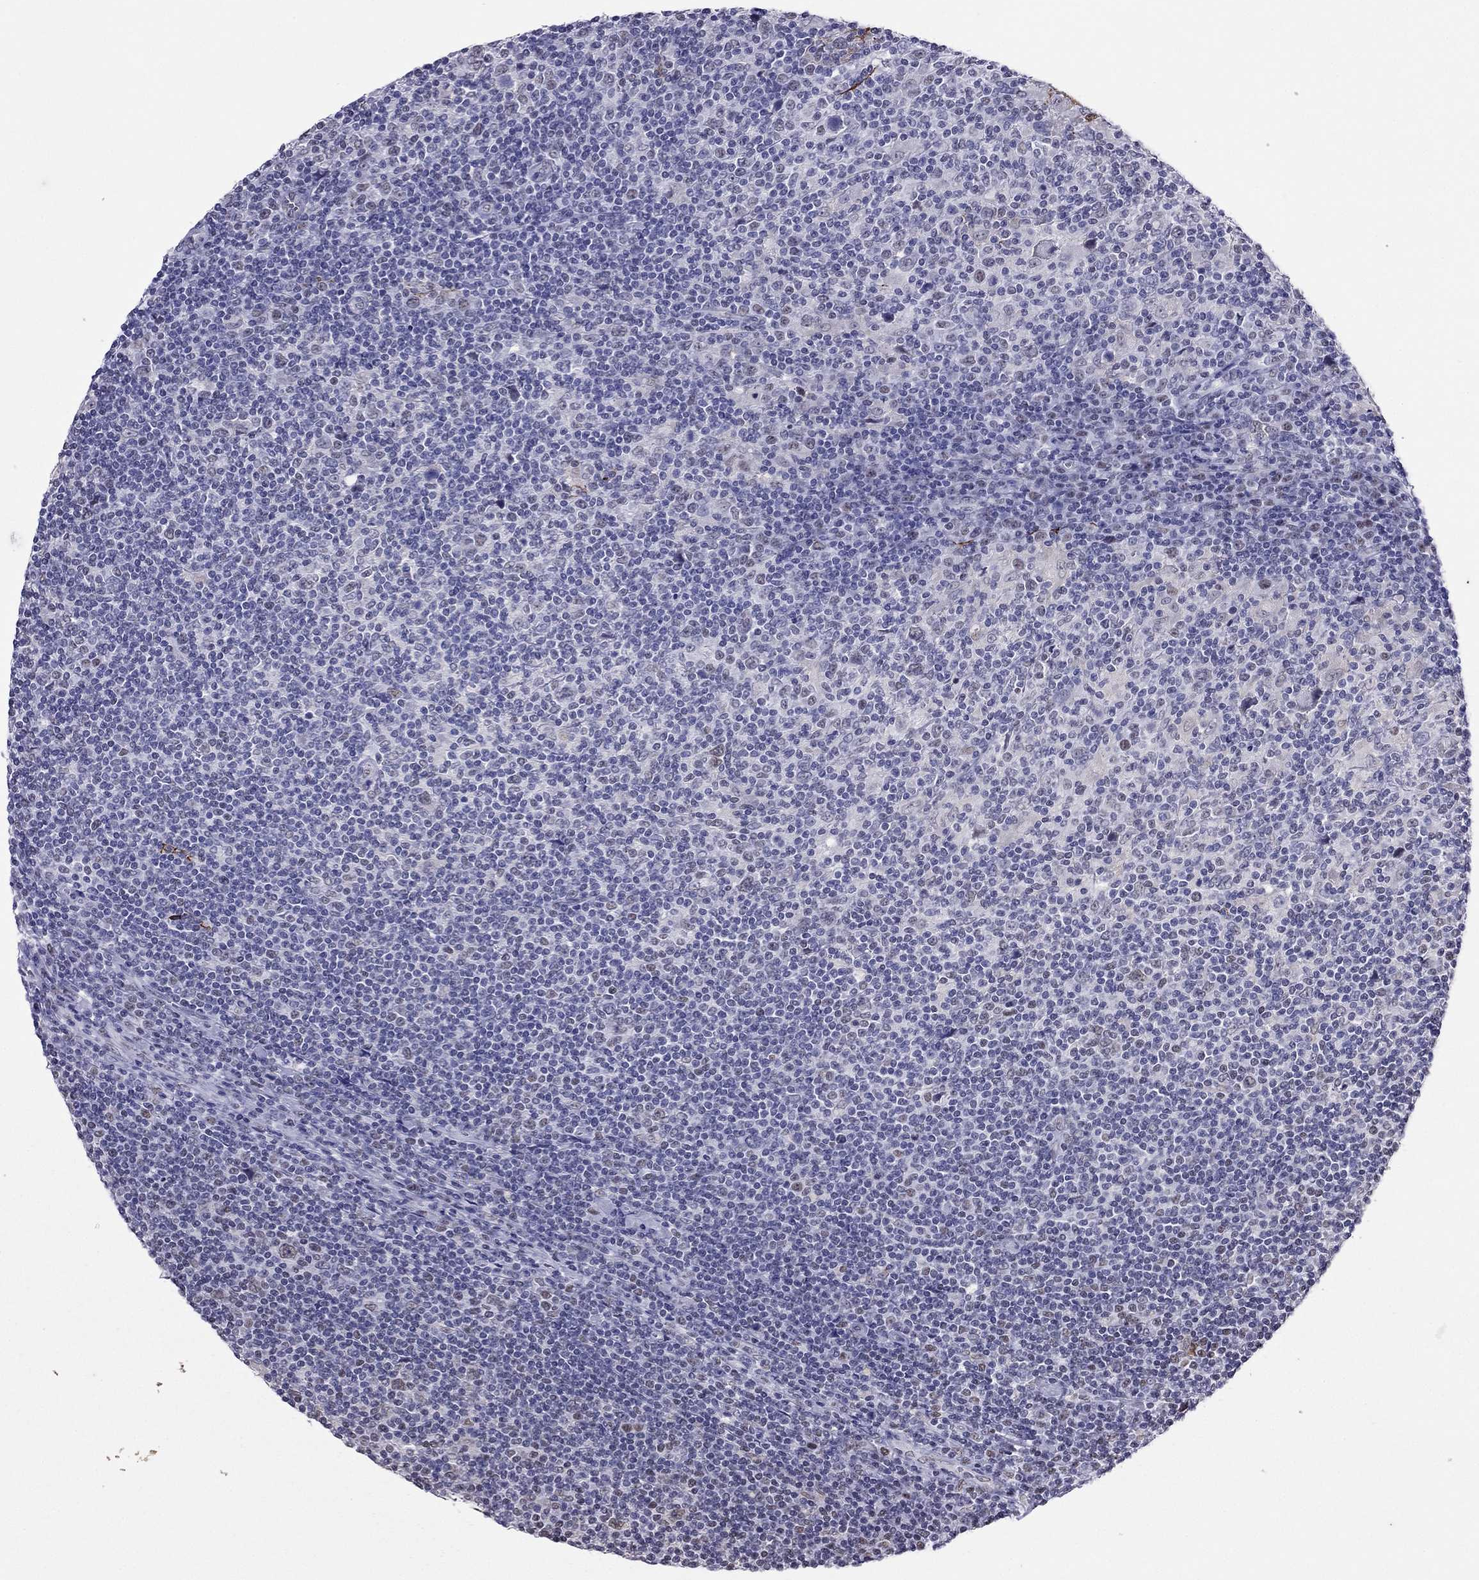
{"staining": {"intensity": "negative", "quantity": "none", "location": "none"}, "tissue": "lymphoma", "cell_type": "Tumor cells", "image_type": "cancer", "snomed": [{"axis": "morphology", "description": "Hodgkin's disease, NOS"}, {"axis": "topography", "description": "Lymph node"}], "caption": "Tumor cells show no significant protein expression in lymphoma. (Brightfield microscopy of DAB immunohistochemistry (IHC) at high magnification).", "gene": "PPM1G", "patient": {"sex": "male", "age": 40}}